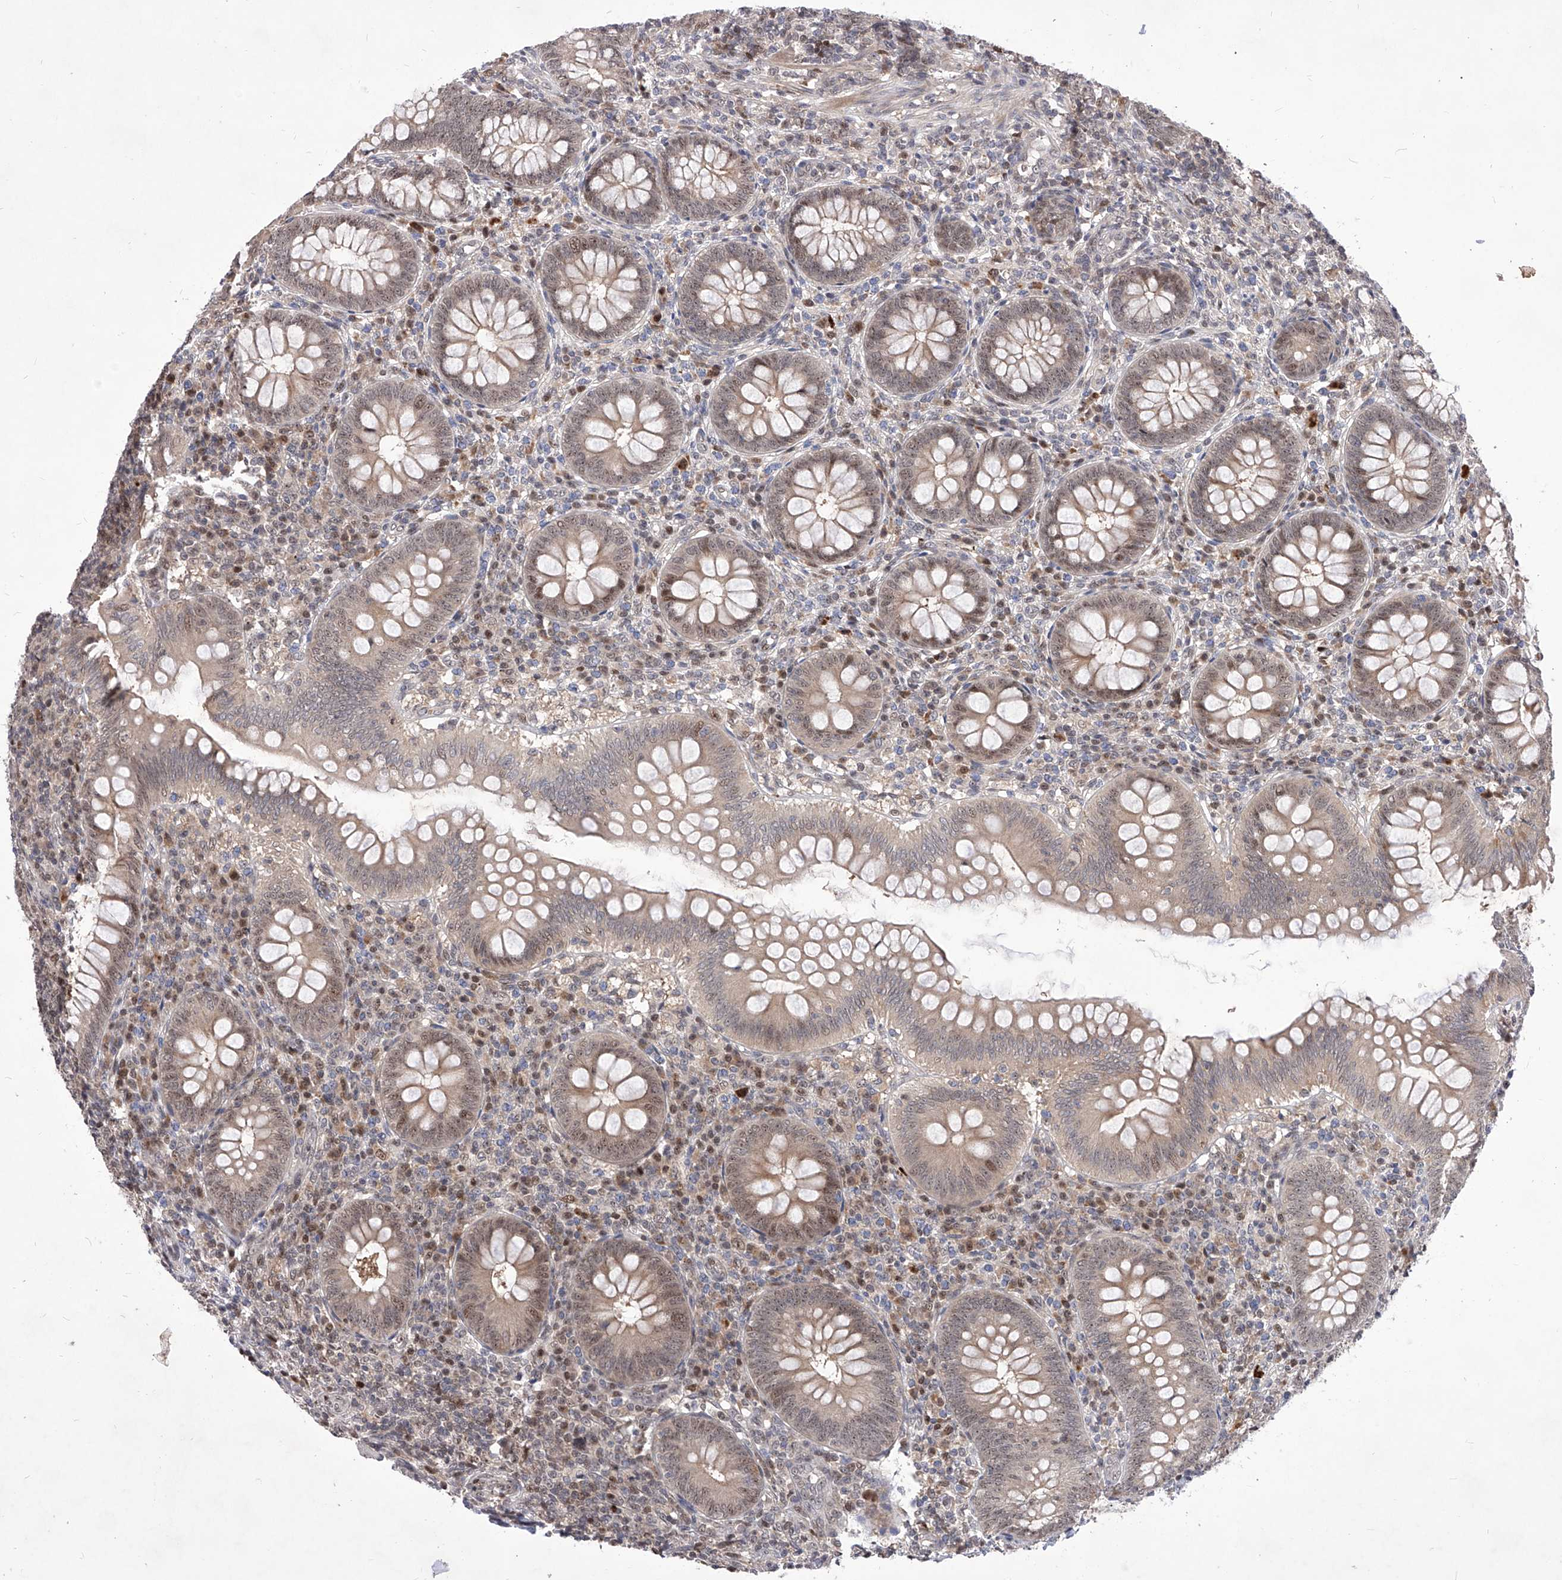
{"staining": {"intensity": "moderate", "quantity": "25%-75%", "location": "cytoplasmic/membranous,nuclear"}, "tissue": "appendix", "cell_type": "Glandular cells", "image_type": "normal", "snomed": [{"axis": "morphology", "description": "Normal tissue, NOS"}, {"axis": "topography", "description": "Appendix"}], "caption": "Appendix stained with immunohistochemistry exhibits moderate cytoplasmic/membranous,nuclear positivity in about 25%-75% of glandular cells. The staining is performed using DAB brown chromogen to label protein expression. The nuclei are counter-stained blue using hematoxylin.", "gene": "LGR4", "patient": {"sex": "male", "age": 14}}